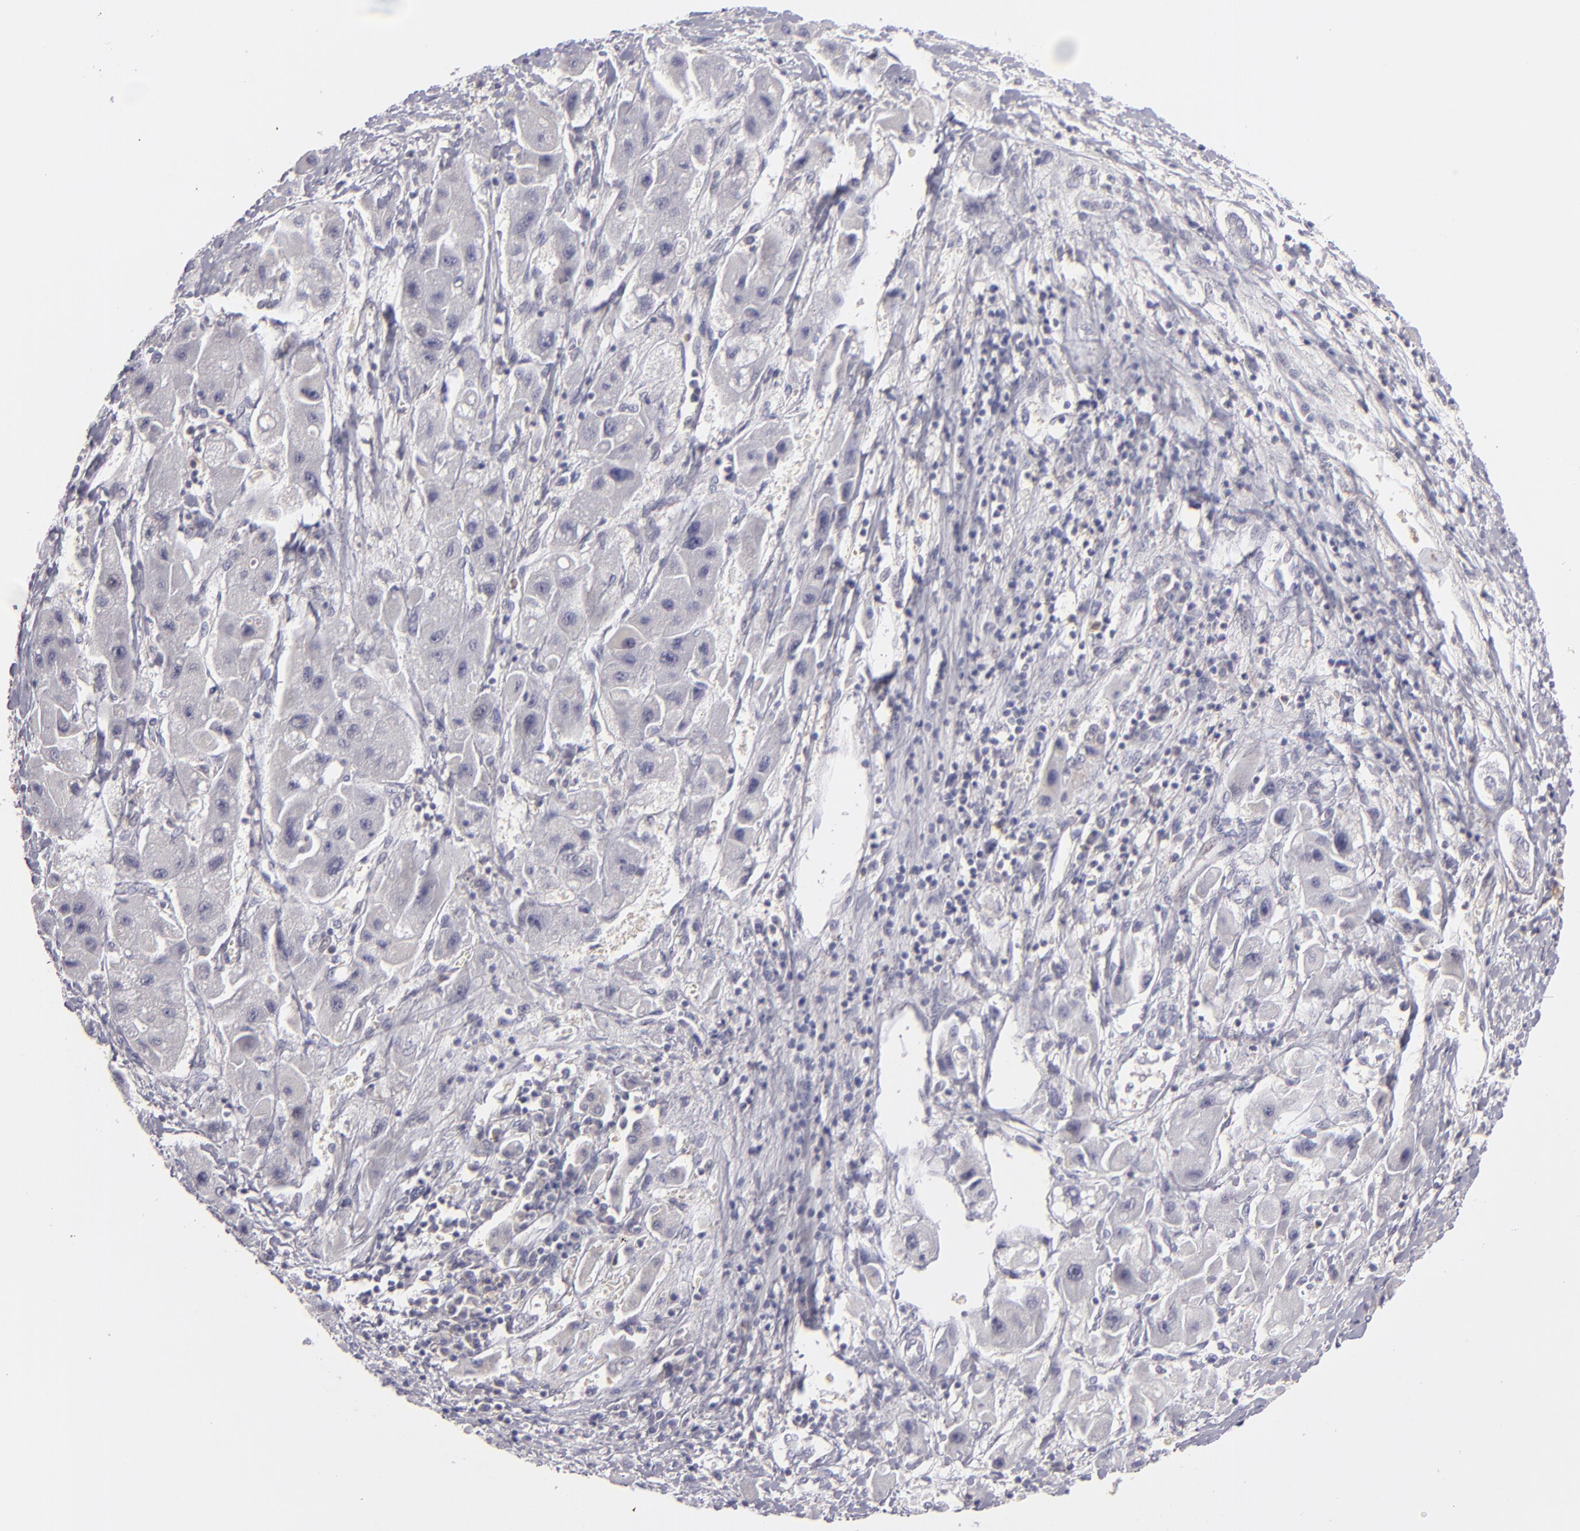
{"staining": {"intensity": "negative", "quantity": "none", "location": "none"}, "tissue": "liver cancer", "cell_type": "Tumor cells", "image_type": "cancer", "snomed": [{"axis": "morphology", "description": "Carcinoma, Hepatocellular, NOS"}, {"axis": "topography", "description": "Liver"}], "caption": "Protein analysis of liver hepatocellular carcinoma demonstrates no significant staining in tumor cells. (Stains: DAB (3,3'-diaminobenzidine) IHC with hematoxylin counter stain, Microscopy: brightfield microscopy at high magnification).", "gene": "MMP10", "patient": {"sex": "male", "age": 24}}